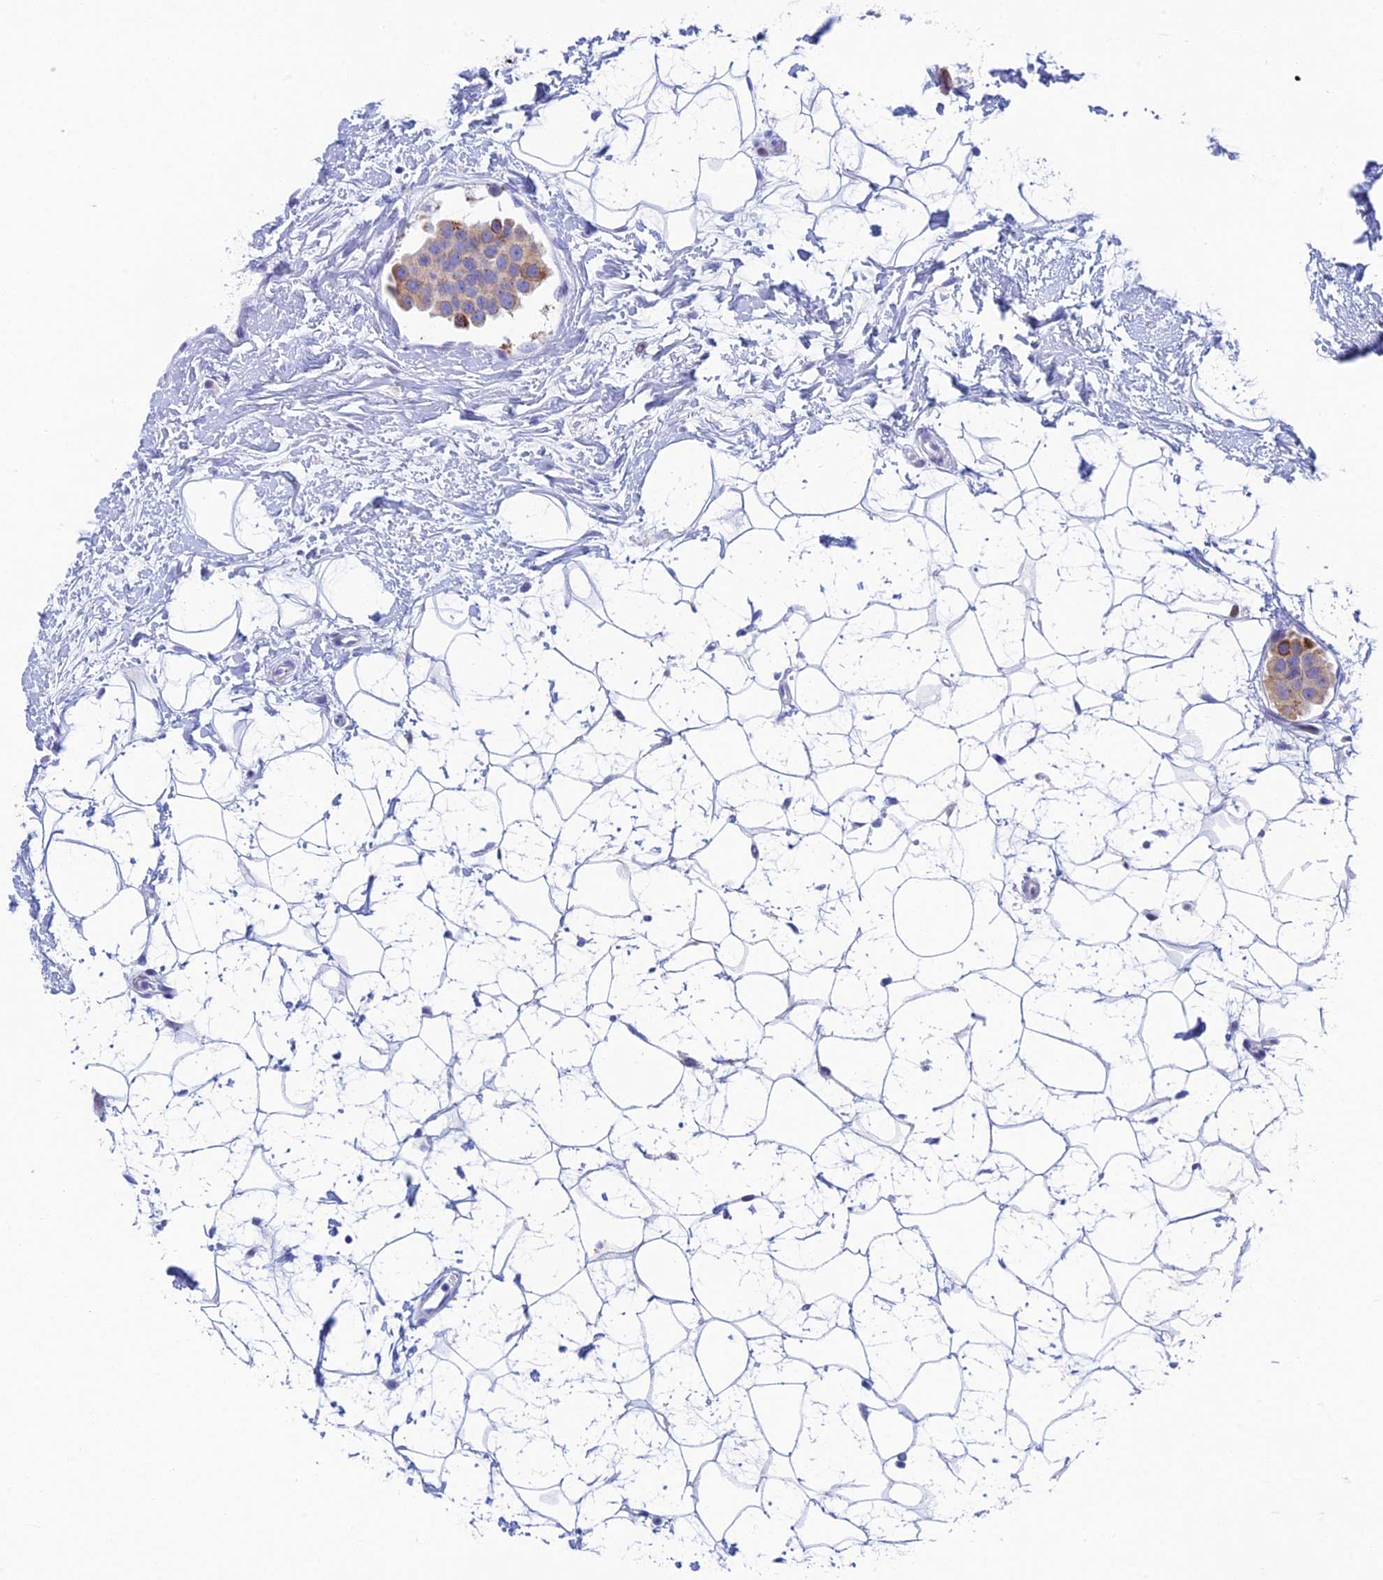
{"staining": {"intensity": "moderate", "quantity": "<25%", "location": "cytoplasmic/membranous"}, "tissue": "breast cancer", "cell_type": "Tumor cells", "image_type": "cancer", "snomed": [{"axis": "morphology", "description": "Normal tissue, NOS"}, {"axis": "morphology", "description": "Duct carcinoma"}, {"axis": "topography", "description": "Breast"}], "caption": "An IHC image of tumor tissue is shown. Protein staining in brown labels moderate cytoplasmic/membranous positivity in breast intraductal carcinoma within tumor cells.", "gene": "REXO5", "patient": {"sex": "female", "age": 39}}